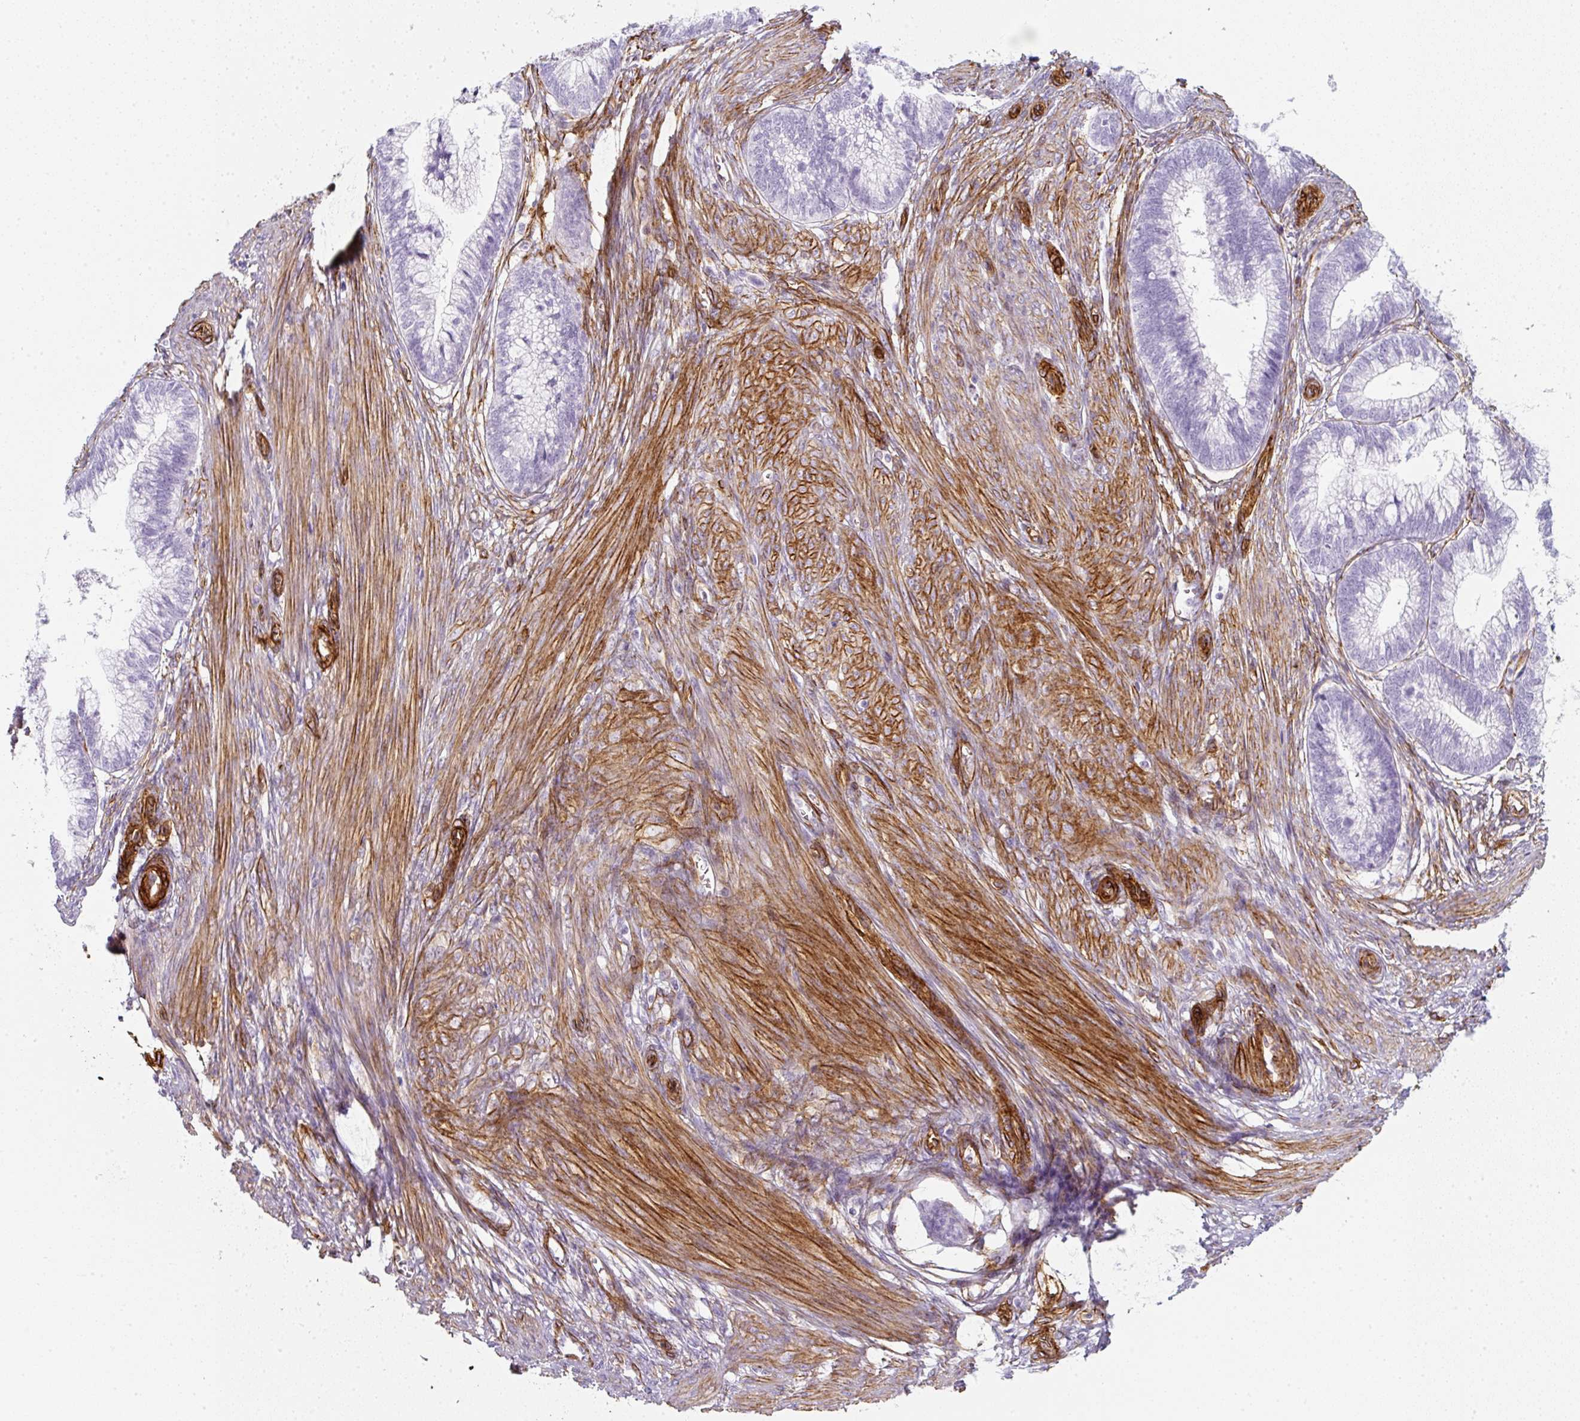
{"staining": {"intensity": "negative", "quantity": "none", "location": "none"}, "tissue": "cervical cancer", "cell_type": "Tumor cells", "image_type": "cancer", "snomed": [{"axis": "morphology", "description": "Adenocarcinoma, NOS"}, {"axis": "topography", "description": "Cervix"}], "caption": "Cervical adenocarcinoma was stained to show a protein in brown. There is no significant expression in tumor cells.", "gene": "CAVIN3", "patient": {"sex": "female", "age": 44}}